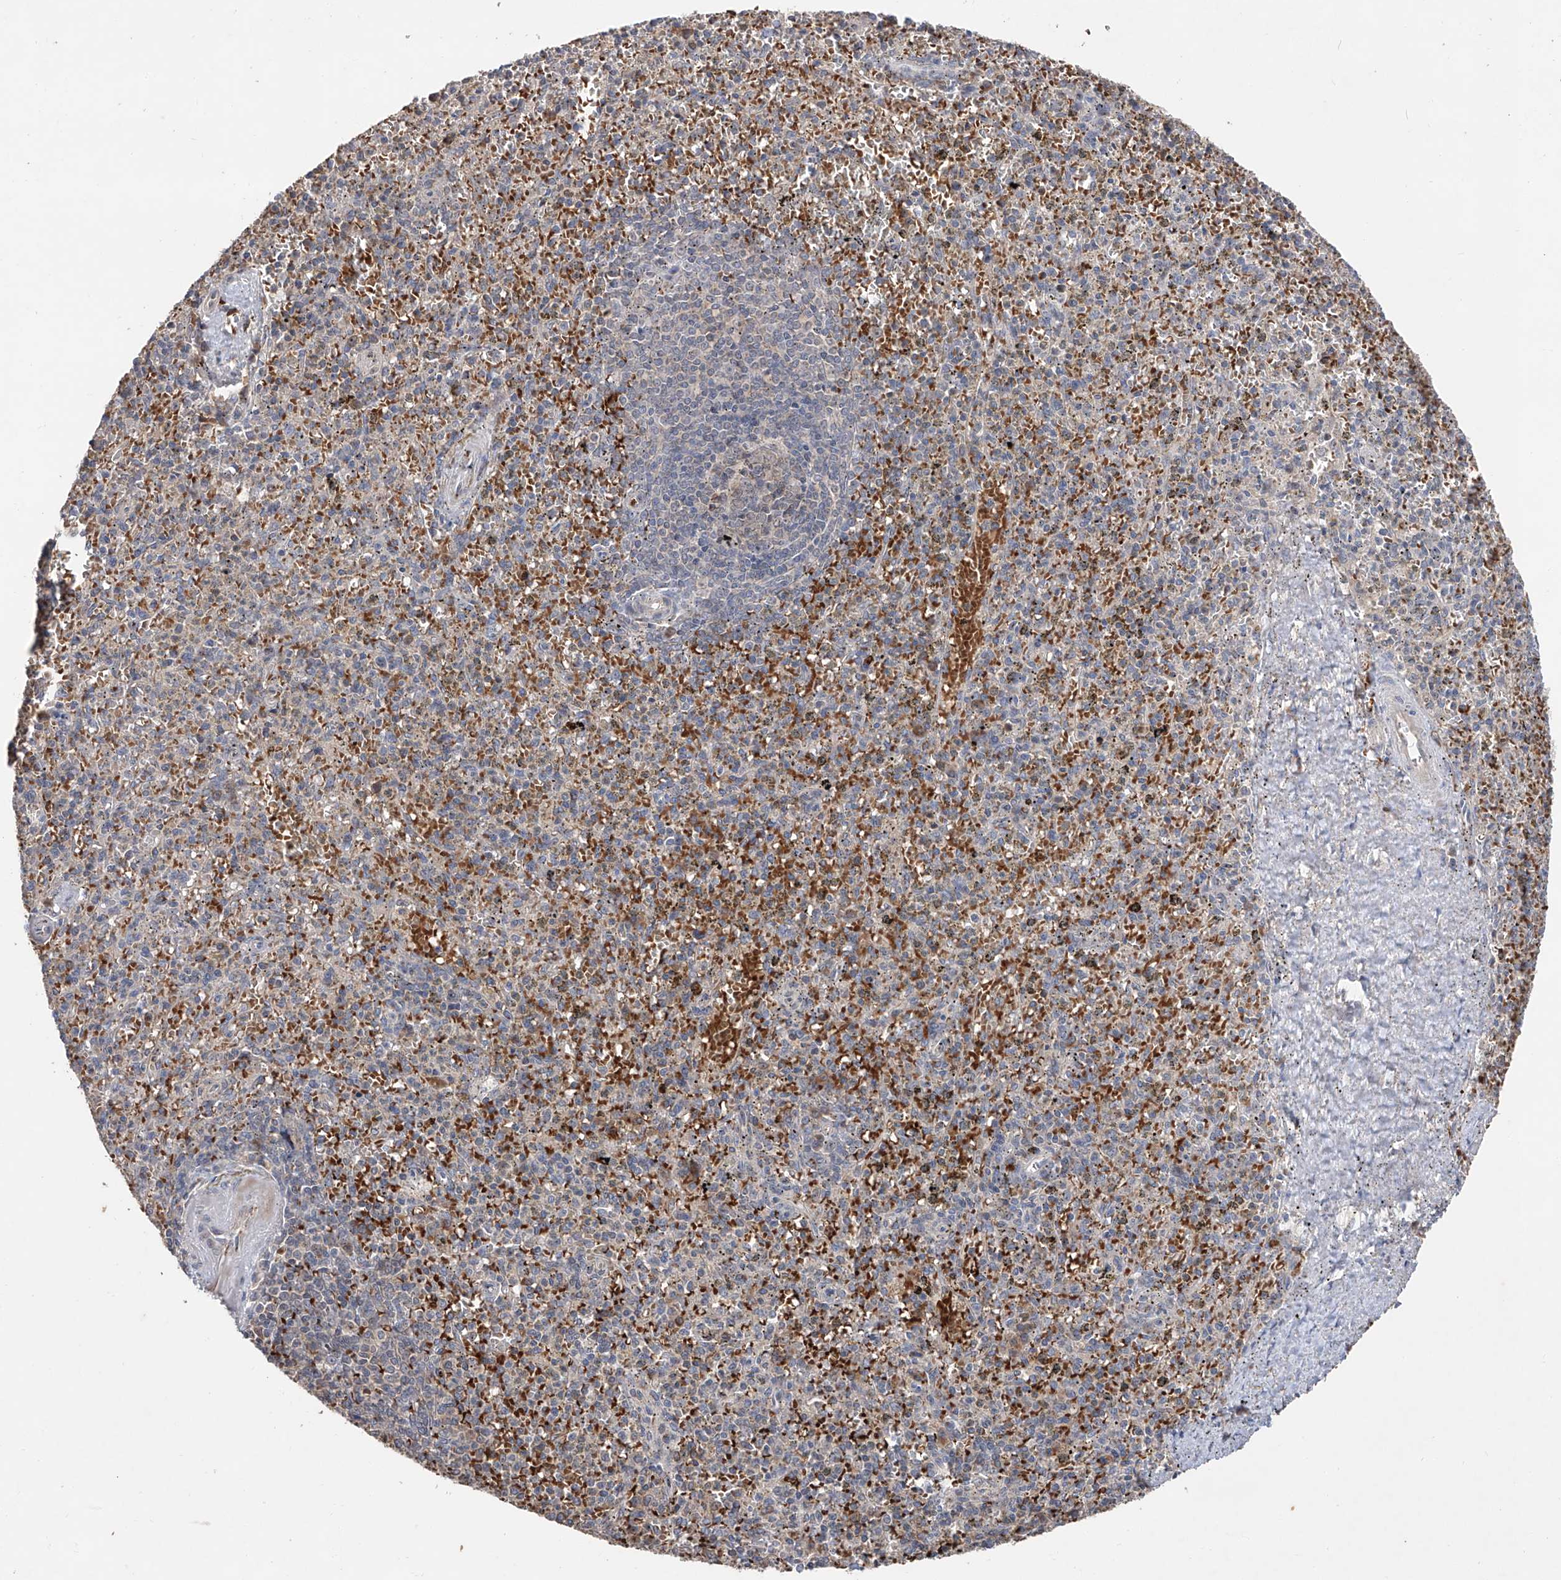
{"staining": {"intensity": "moderate", "quantity": "25%-75%", "location": "cytoplasmic/membranous"}, "tissue": "spleen", "cell_type": "Cells in red pulp", "image_type": "normal", "snomed": [{"axis": "morphology", "description": "Normal tissue, NOS"}, {"axis": "topography", "description": "Spleen"}], "caption": "Approximately 25%-75% of cells in red pulp in normal human spleen display moderate cytoplasmic/membranous protein expression as visualized by brown immunohistochemical staining.", "gene": "EDN1", "patient": {"sex": "male", "age": 72}}